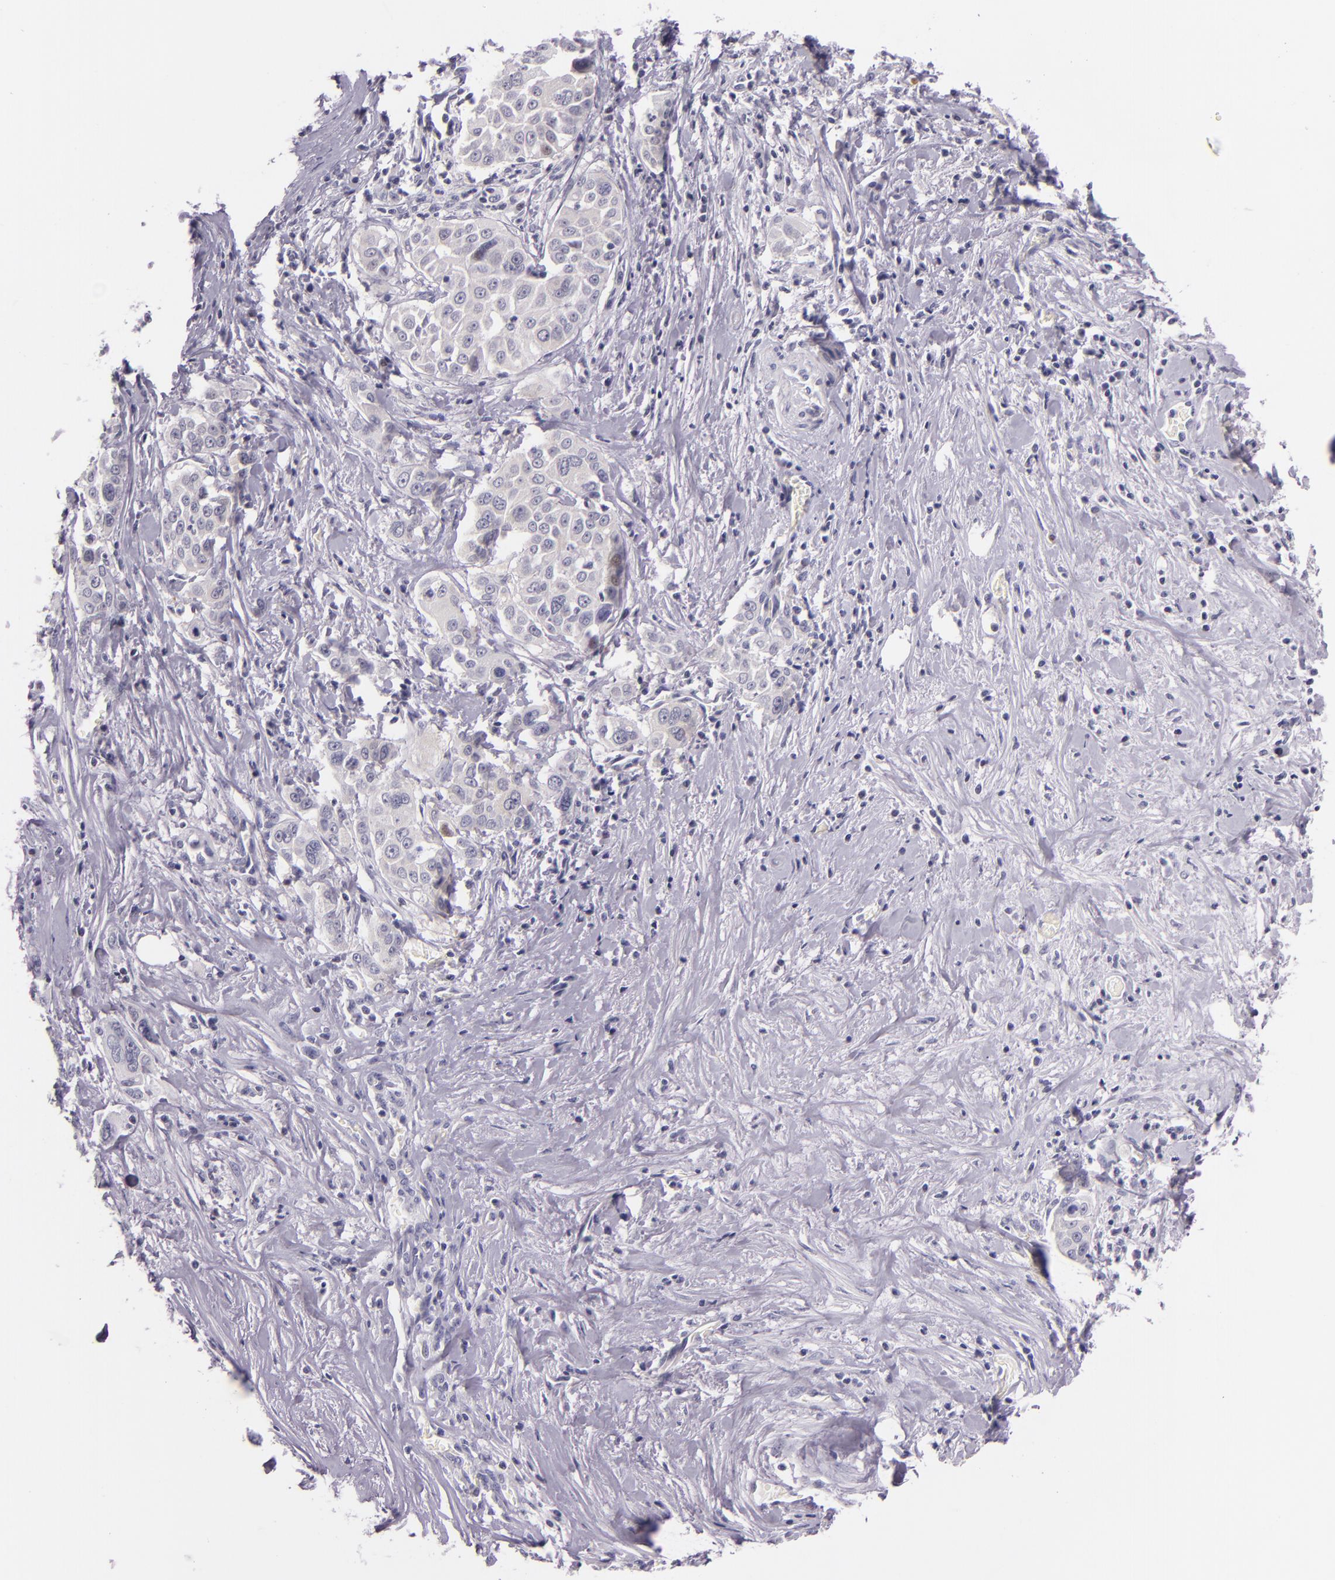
{"staining": {"intensity": "negative", "quantity": "none", "location": "none"}, "tissue": "pancreatic cancer", "cell_type": "Tumor cells", "image_type": "cancer", "snomed": [{"axis": "morphology", "description": "Adenocarcinoma, NOS"}, {"axis": "topography", "description": "Pancreas"}], "caption": "Immunohistochemistry (IHC) photomicrograph of neoplastic tissue: human adenocarcinoma (pancreatic) stained with DAB exhibits no significant protein expression in tumor cells.", "gene": "HSP90AA1", "patient": {"sex": "female", "age": 52}}